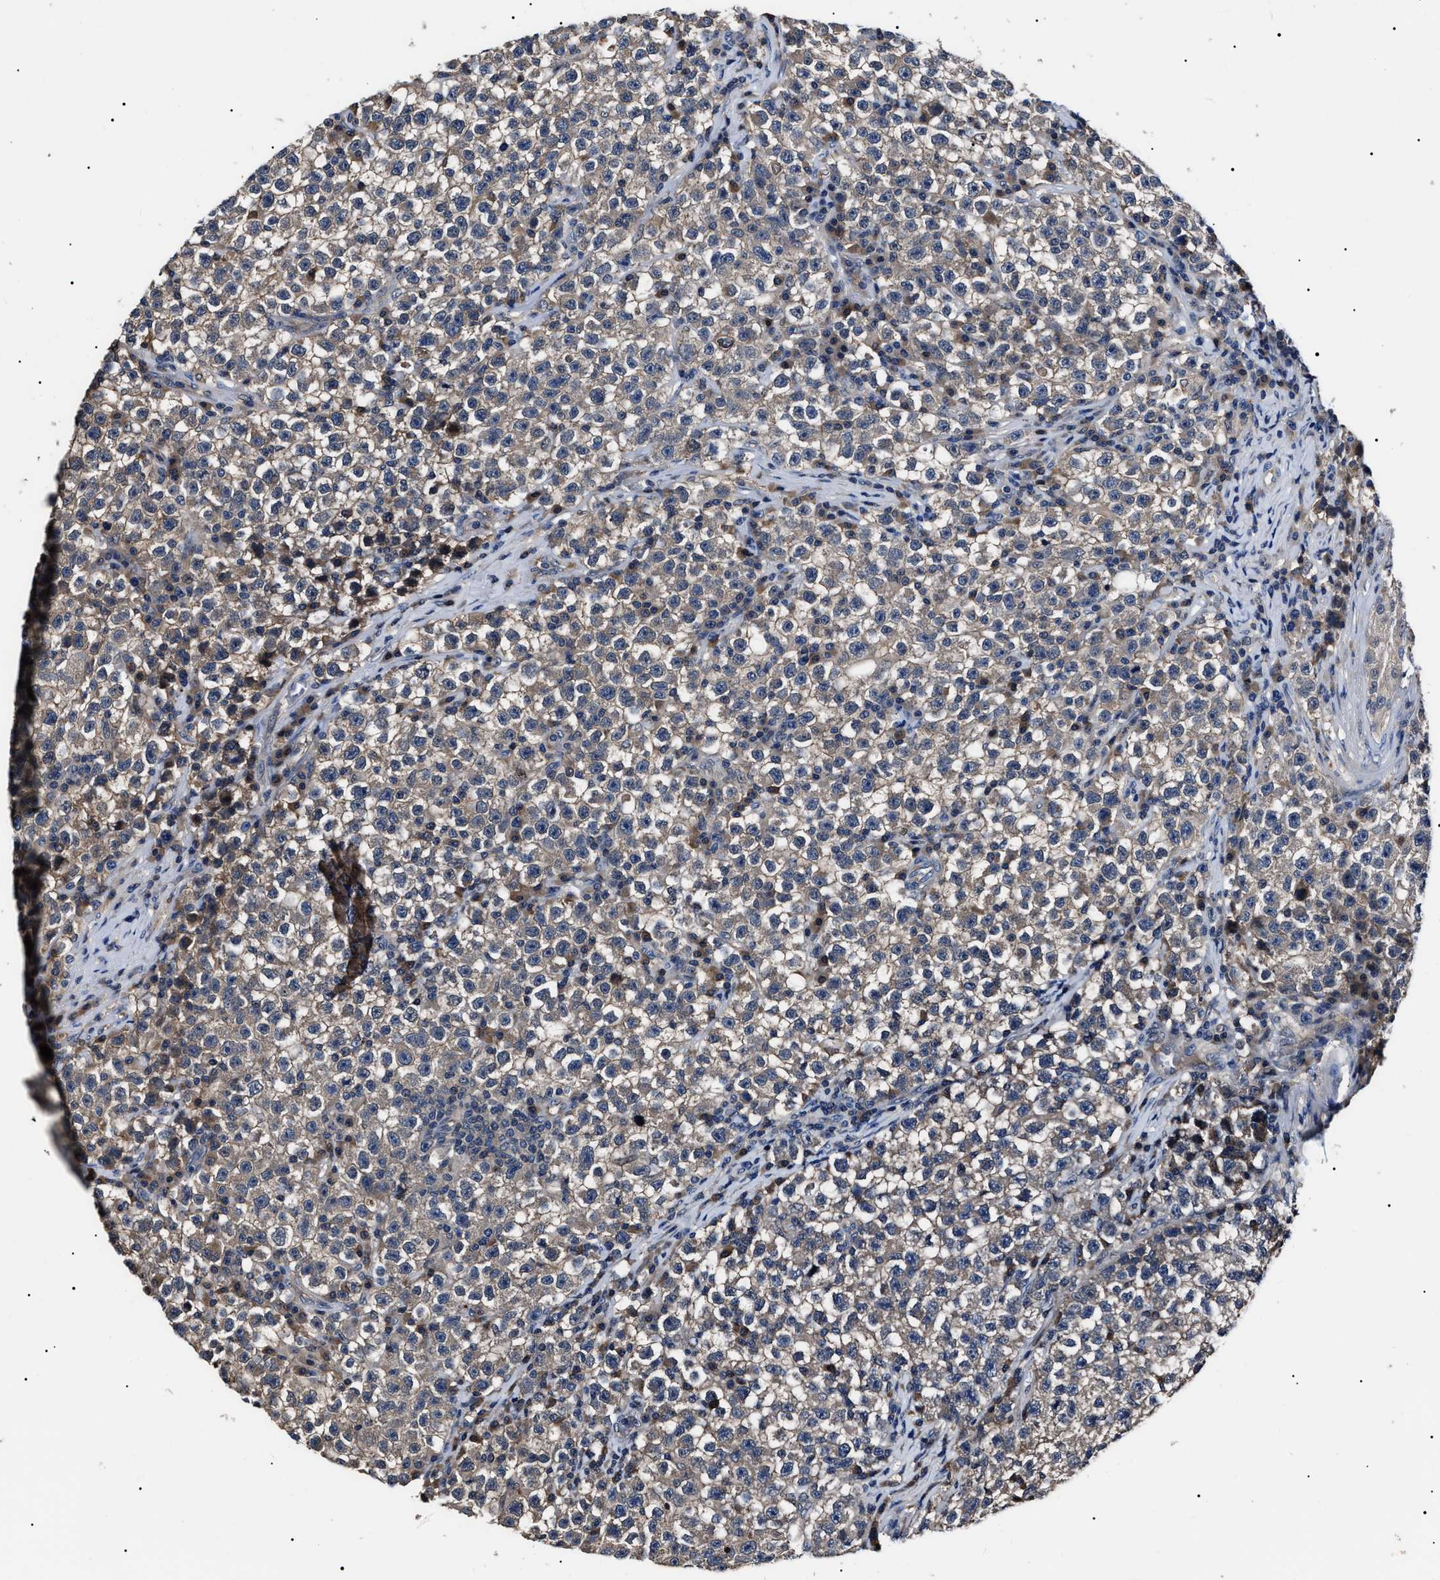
{"staining": {"intensity": "weak", "quantity": "<25%", "location": "cytoplasmic/membranous"}, "tissue": "testis cancer", "cell_type": "Tumor cells", "image_type": "cancer", "snomed": [{"axis": "morphology", "description": "Seminoma, NOS"}, {"axis": "topography", "description": "Testis"}], "caption": "An IHC histopathology image of testis cancer (seminoma) is shown. There is no staining in tumor cells of testis cancer (seminoma).", "gene": "IFT81", "patient": {"sex": "male", "age": 22}}